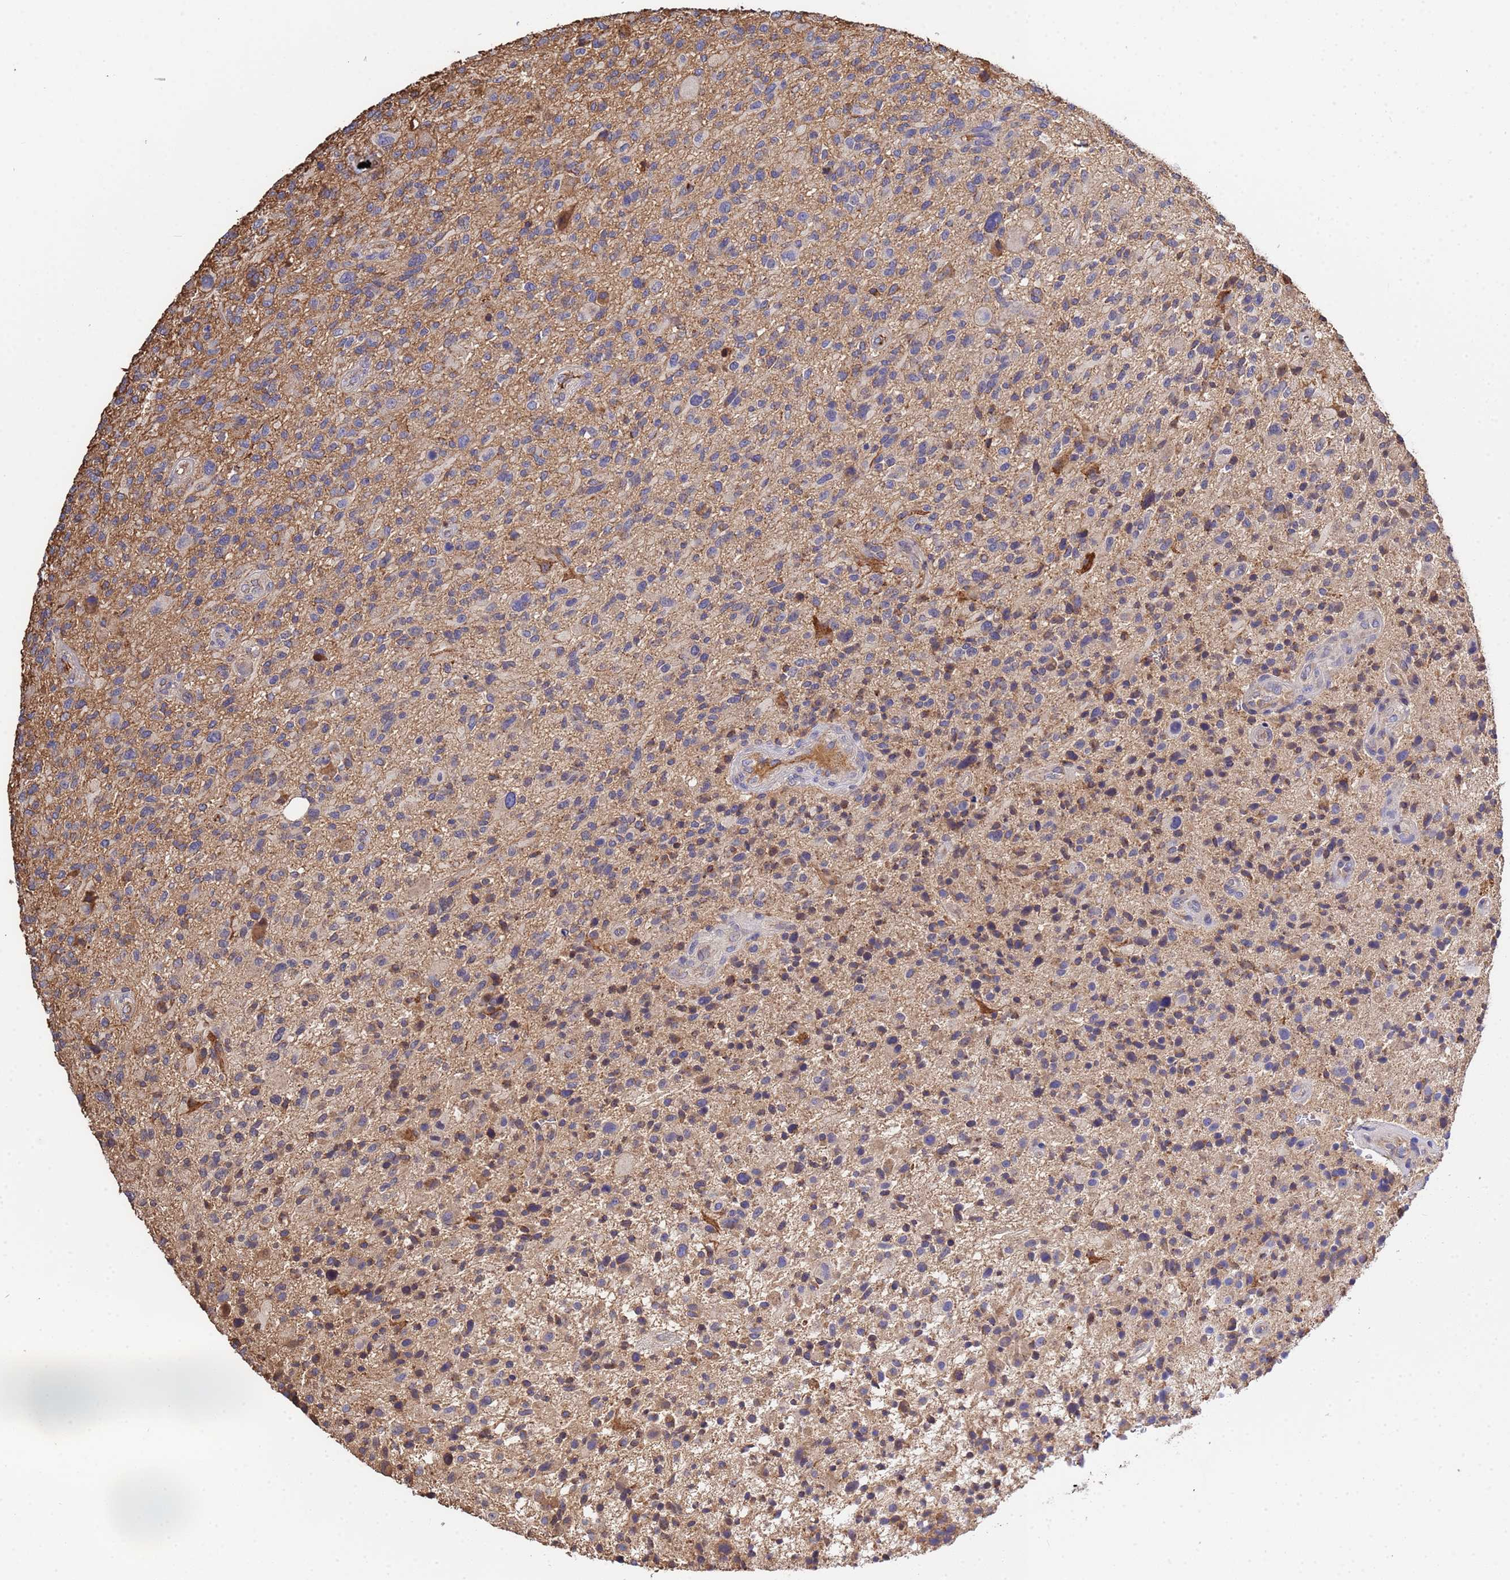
{"staining": {"intensity": "moderate", "quantity": "<25%", "location": "cytoplasmic/membranous"}, "tissue": "glioma", "cell_type": "Tumor cells", "image_type": "cancer", "snomed": [{"axis": "morphology", "description": "Glioma, malignant, High grade"}, {"axis": "topography", "description": "Brain"}], "caption": "Malignant glioma (high-grade) was stained to show a protein in brown. There is low levels of moderate cytoplasmic/membranous expression in about <25% of tumor cells. The staining was performed using DAB, with brown indicating positive protein expression. Nuclei are stained blue with hematoxylin.", "gene": "GLUD1", "patient": {"sex": "male", "age": 47}}